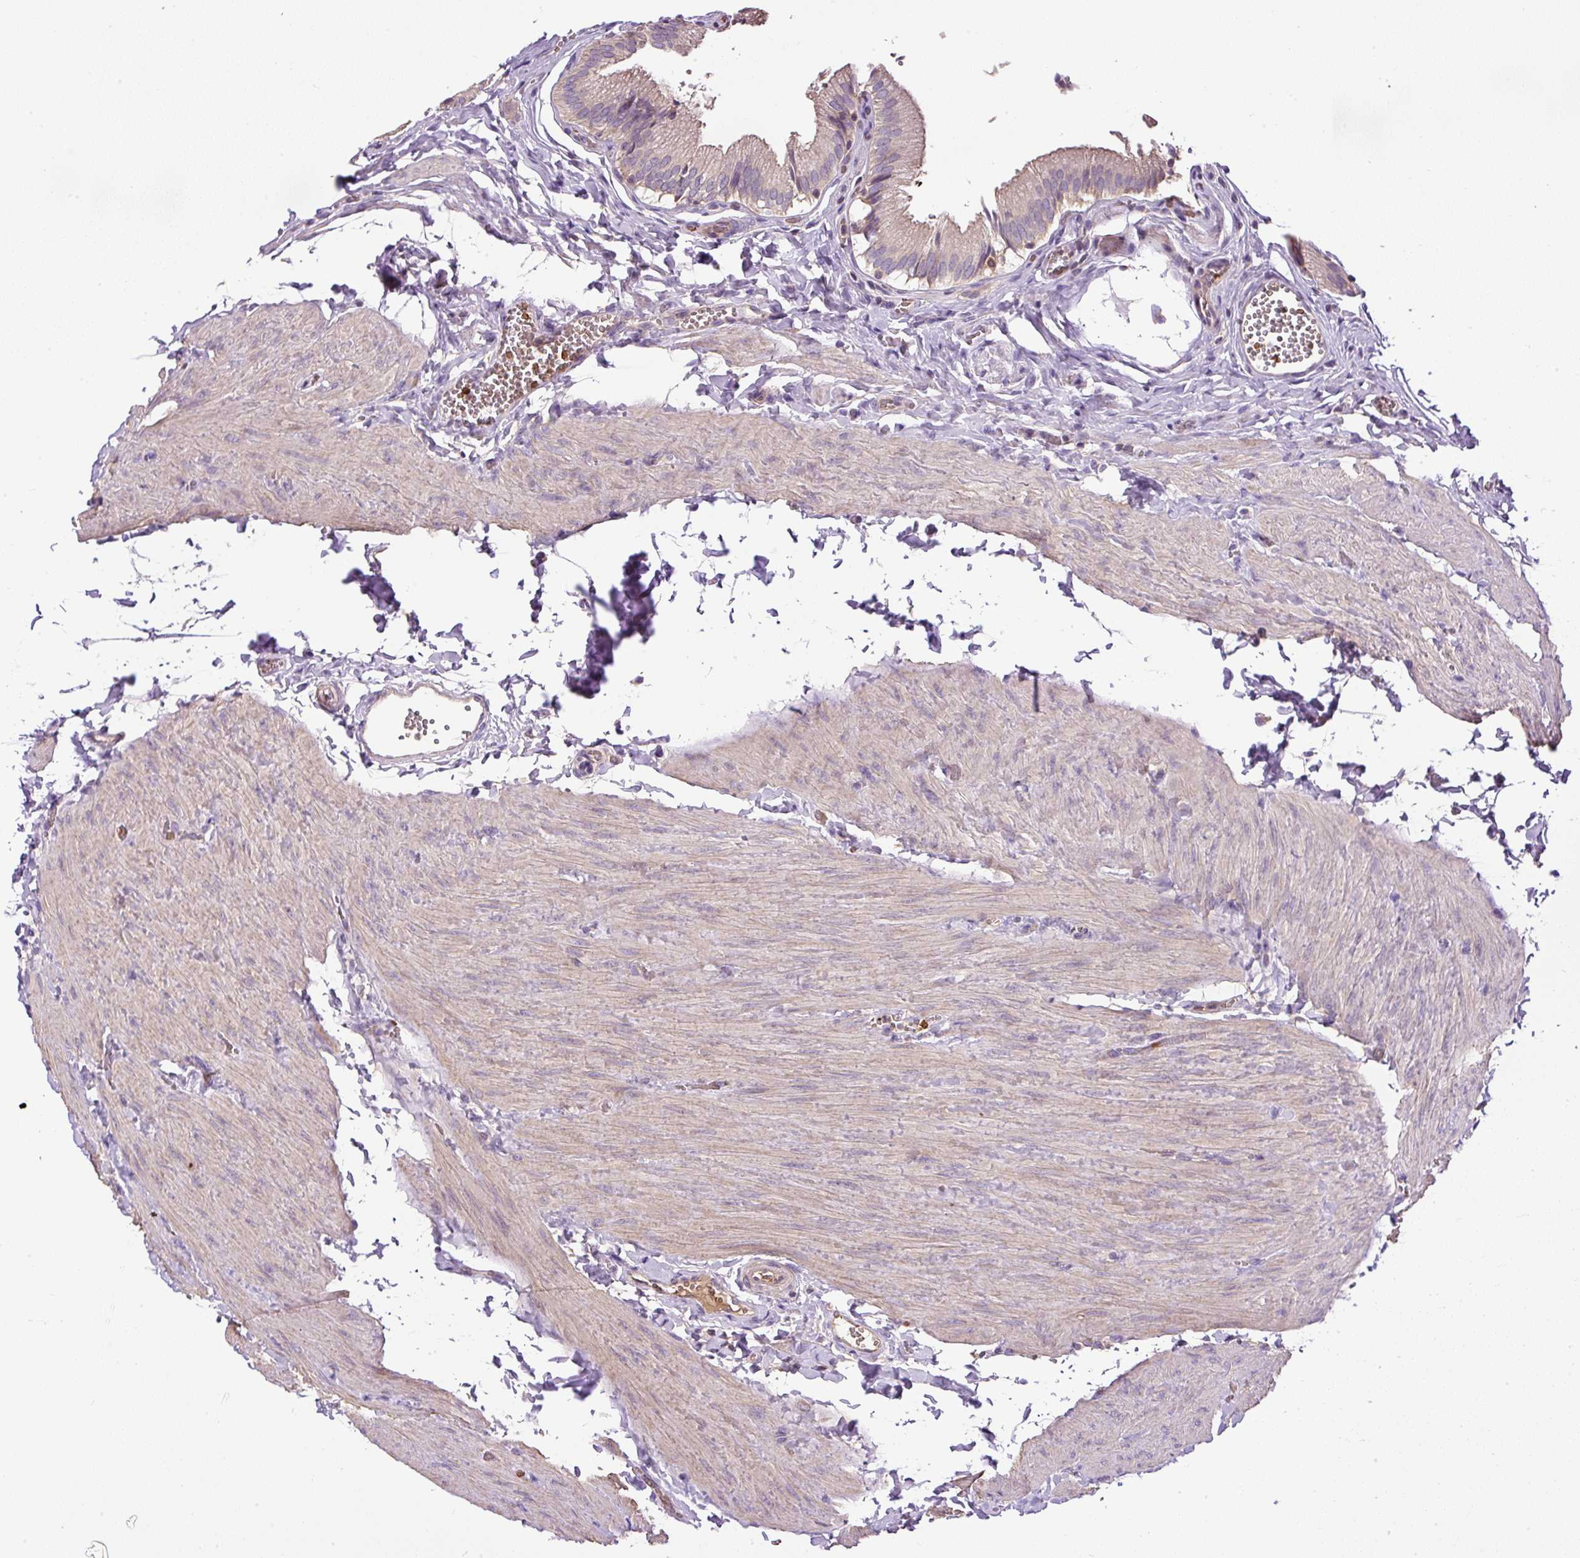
{"staining": {"intensity": "weak", "quantity": "25%-75%", "location": "cytoplasmic/membranous"}, "tissue": "gallbladder", "cell_type": "Glandular cells", "image_type": "normal", "snomed": [{"axis": "morphology", "description": "Normal tissue, NOS"}, {"axis": "topography", "description": "Gallbladder"}, {"axis": "topography", "description": "Peripheral nerve tissue"}], "caption": "IHC of unremarkable gallbladder shows low levels of weak cytoplasmic/membranous positivity in approximately 25%-75% of glandular cells.", "gene": "CXCL13", "patient": {"sex": "male", "age": 17}}